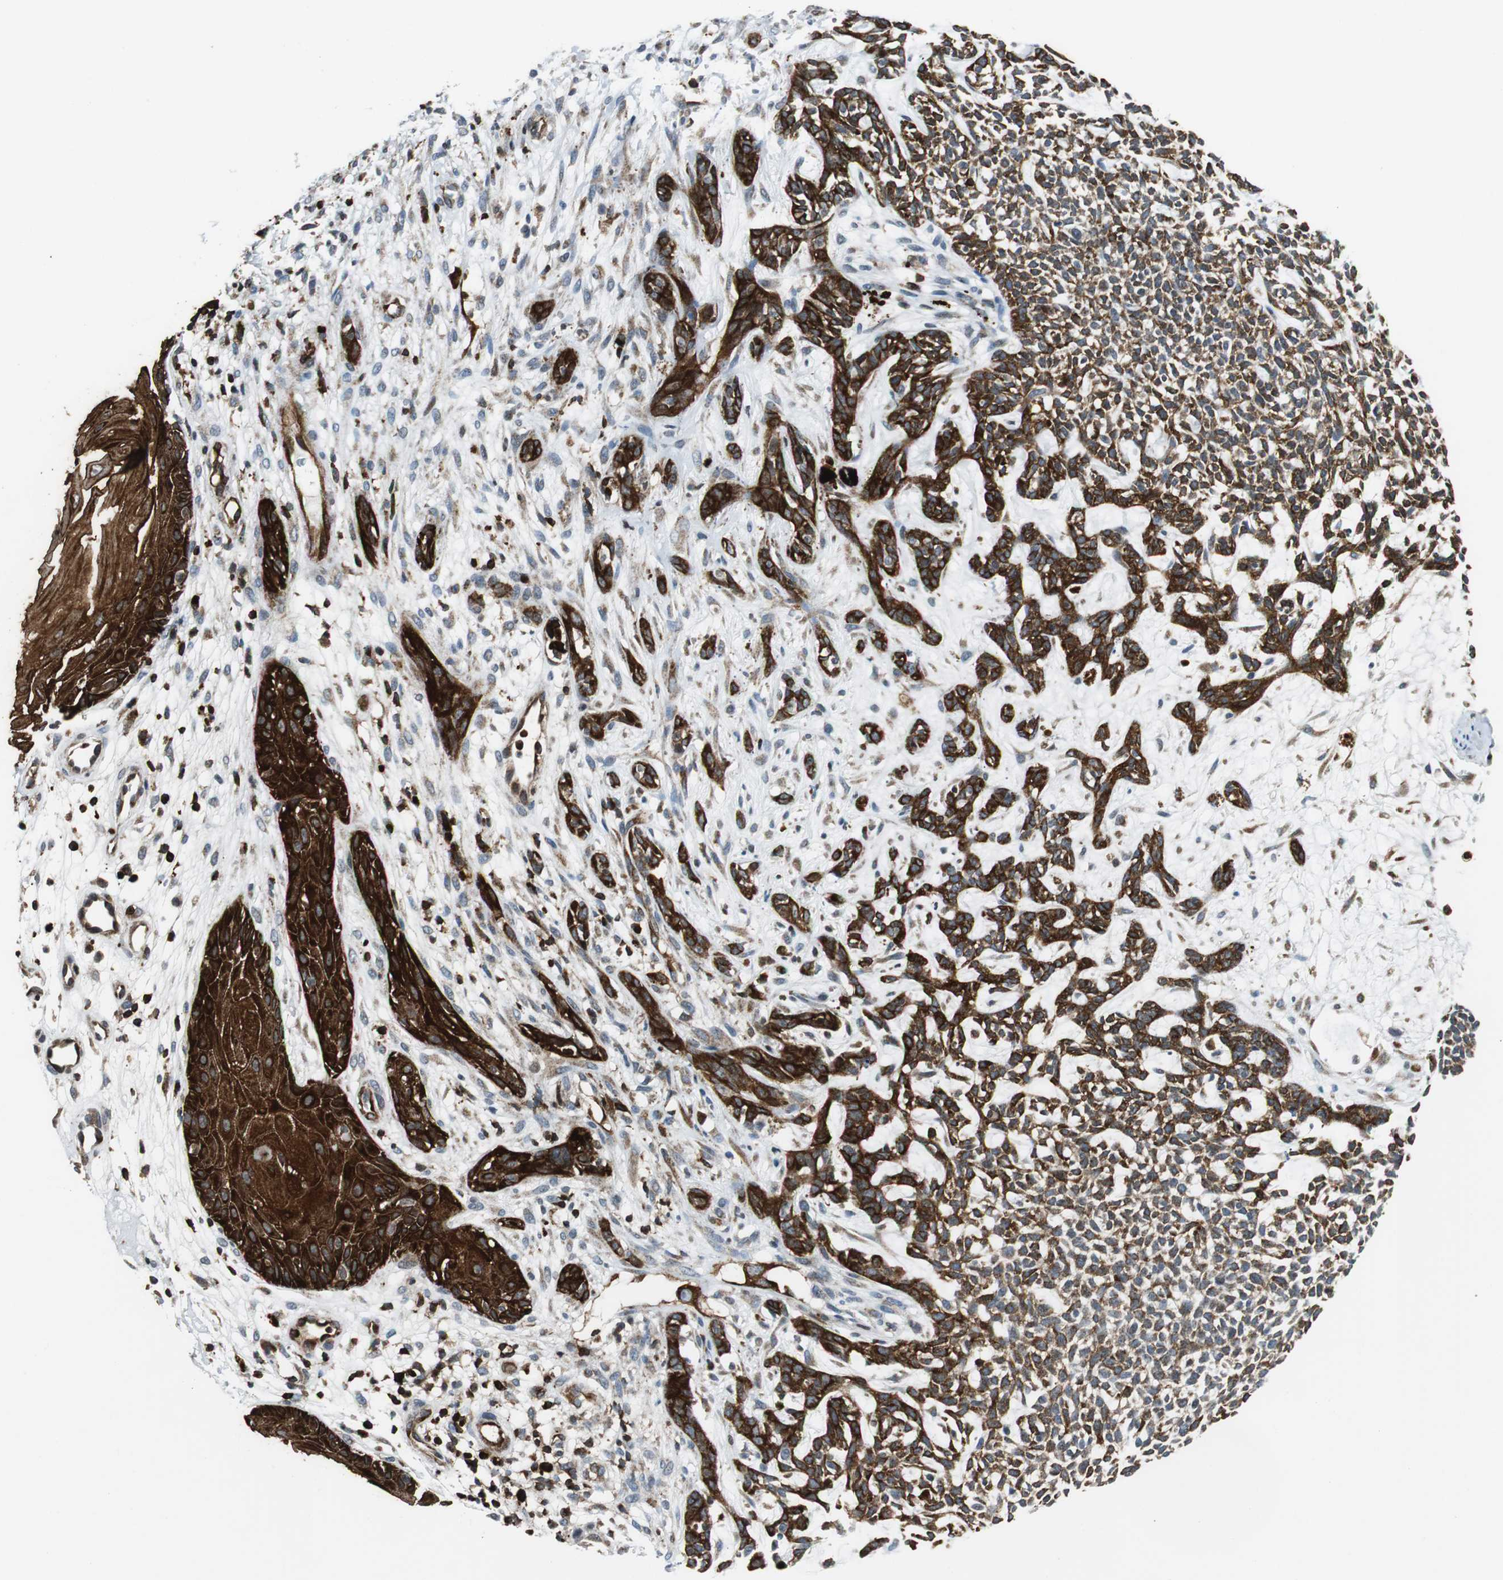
{"staining": {"intensity": "strong", "quantity": ">75%", "location": "cytoplasmic/membranous"}, "tissue": "skin cancer", "cell_type": "Tumor cells", "image_type": "cancer", "snomed": [{"axis": "morphology", "description": "Basal cell carcinoma"}, {"axis": "topography", "description": "Skin"}], "caption": "A high amount of strong cytoplasmic/membranous expression is appreciated in approximately >75% of tumor cells in skin basal cell carcinoma tissue.", "gene": "TUBA4A", "patient": {"sex": "female", "age": 84}}